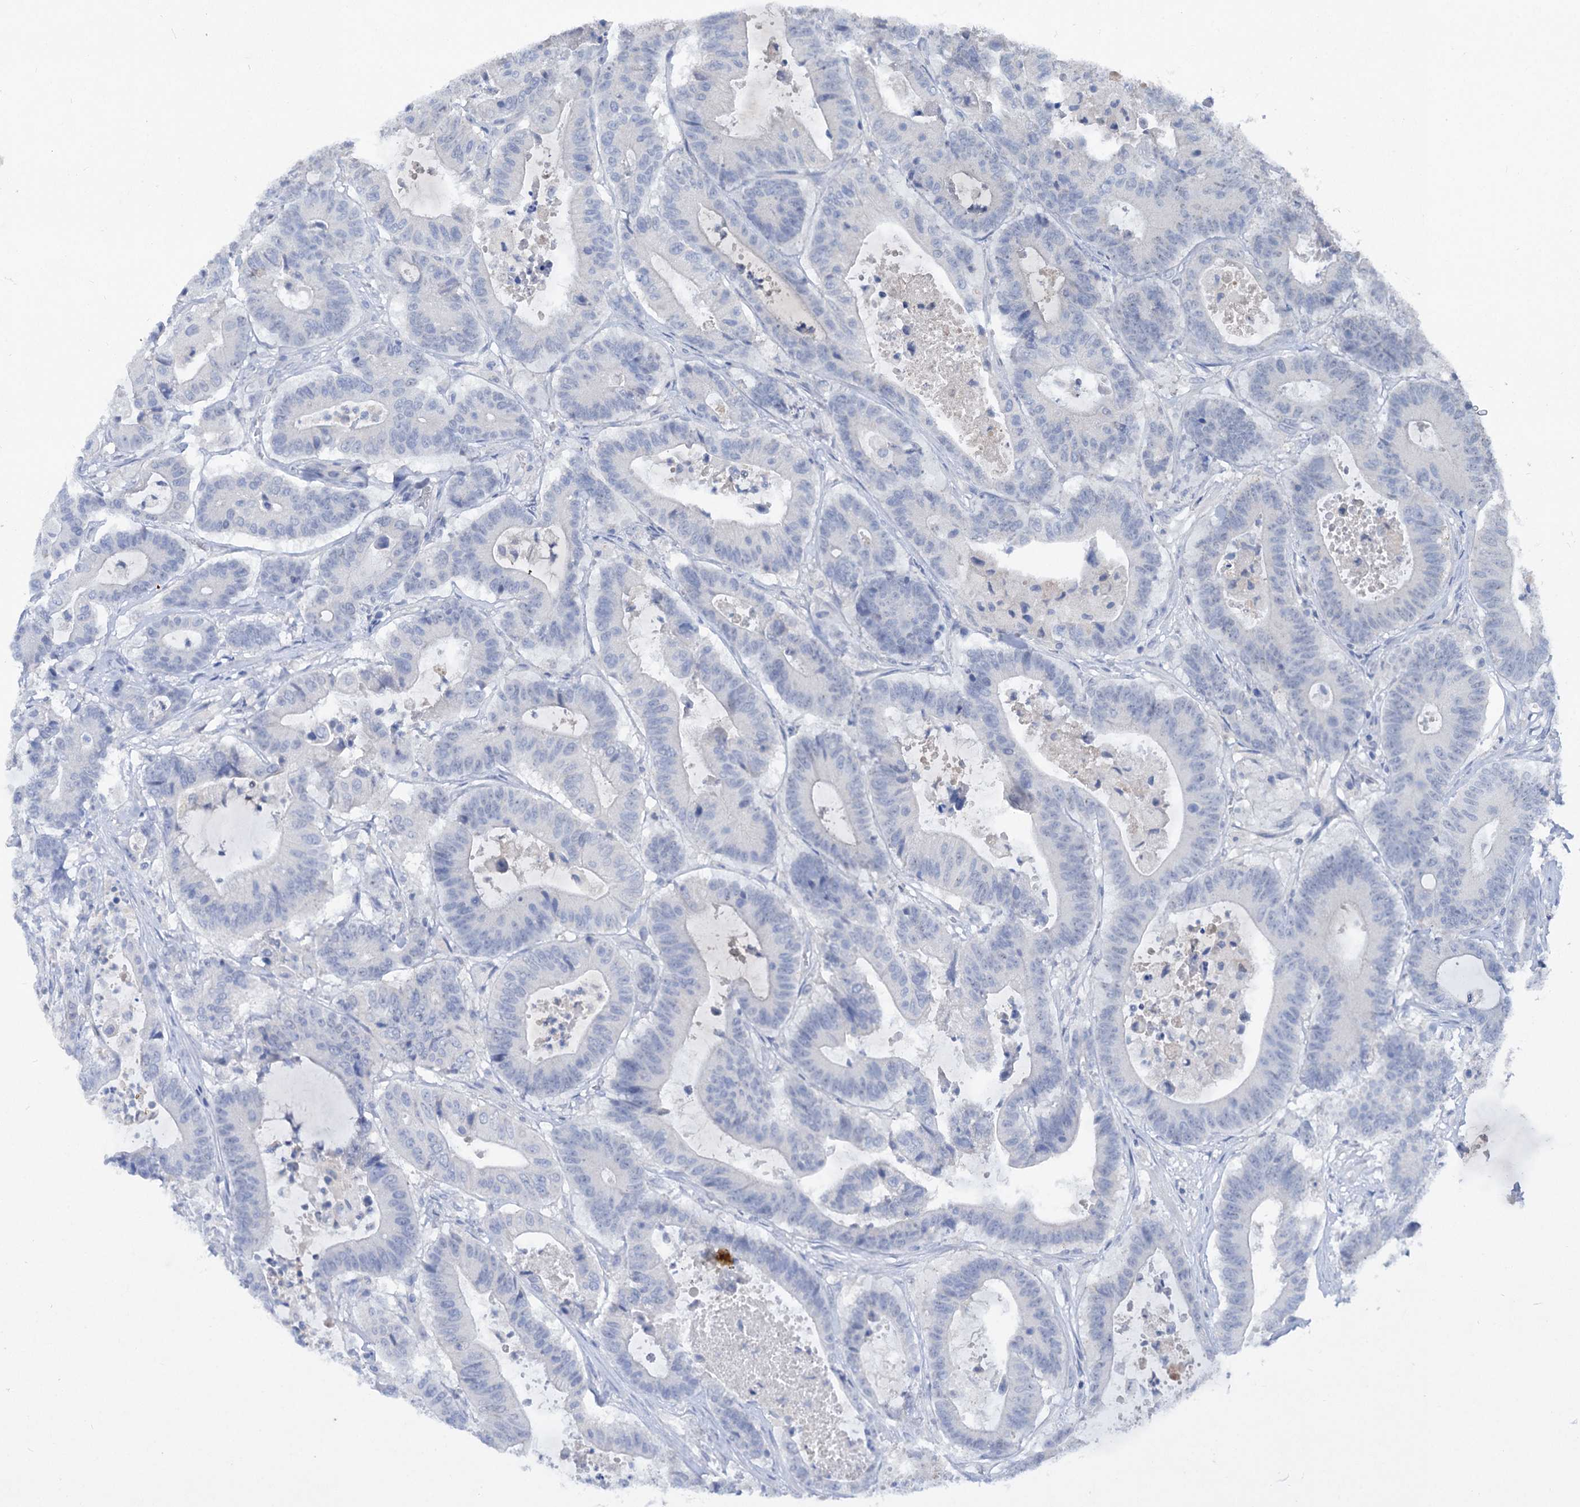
{"staining": {"intensity": "negative", "quantity": "none", "location": "none"}, "tissue": "colorectal cancer", "cell_type": "Tumor cells", "image_type": "cancer", "snomed": [{"axis": "morphology", "description": "Adenocarcinoma, NOS"}, {"axis": "topography", "description": "Colon"}], "caption": "DAB immunohistochemical staining of adenocarcinoma (colorectal) reveals no significant expression in tumor cells.", "gene": "ATP4A", "patient": {"sex": "female", "age": 84}}